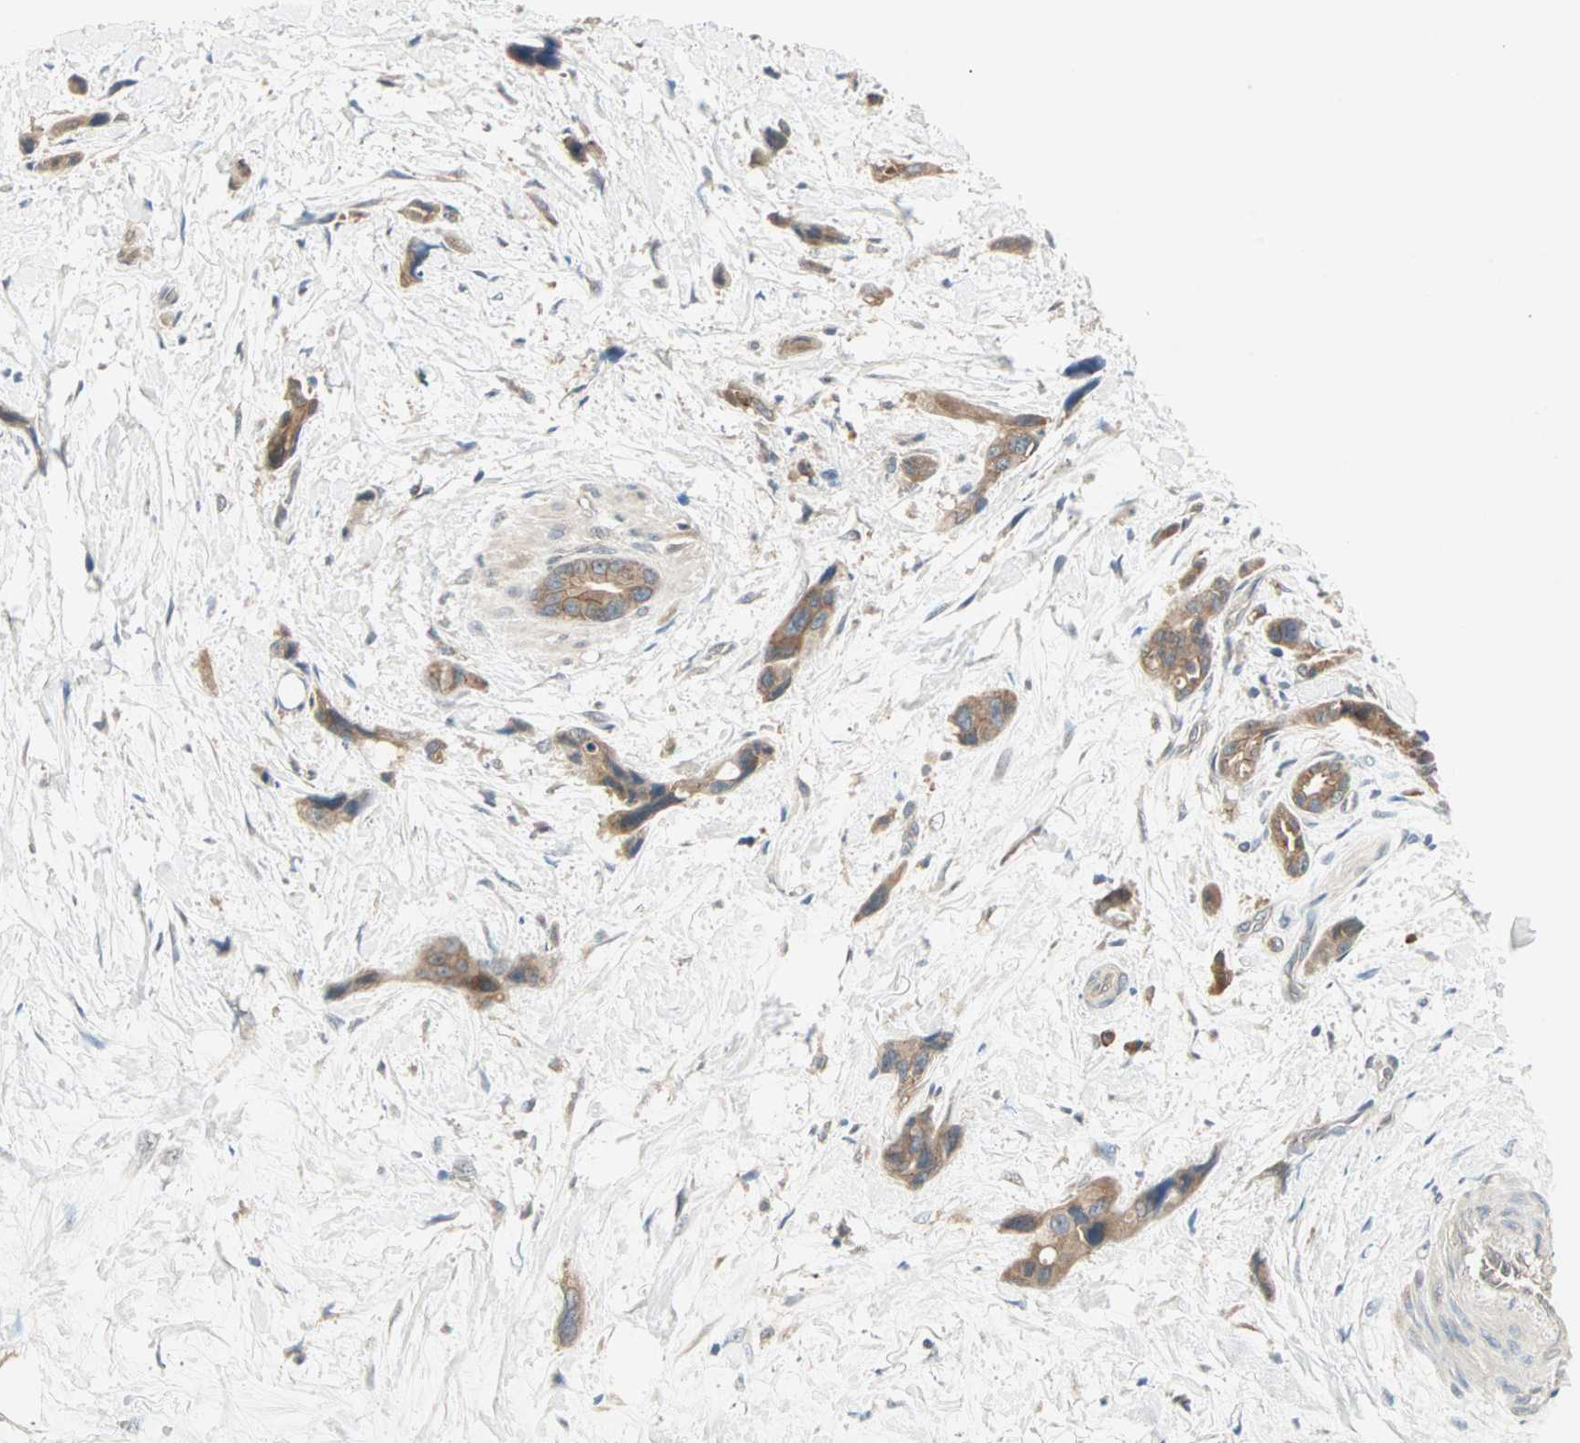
{"staining": {"intensity": "moderate", "quantity": ">75%", "location": "cytoplasmic/membranous"}, "tissue": "pancreatic cancer", "cell_type": "Tumor cells", "image_type": "cancer", "snomed": [{"axis": "morphology", "description": "Adenocarcinoma, NOS"}, {"axis": "topography", "description": "Pancreas"}], "caption": "Human adenocarcinoma (pancreatic) stained with a brown dye exhibits moderate cytoplasmic/membranous positive staining in approximately >75% of tumor cells.", "gene": "TTF2", "patient": {"sex": "male", "age": 46}}